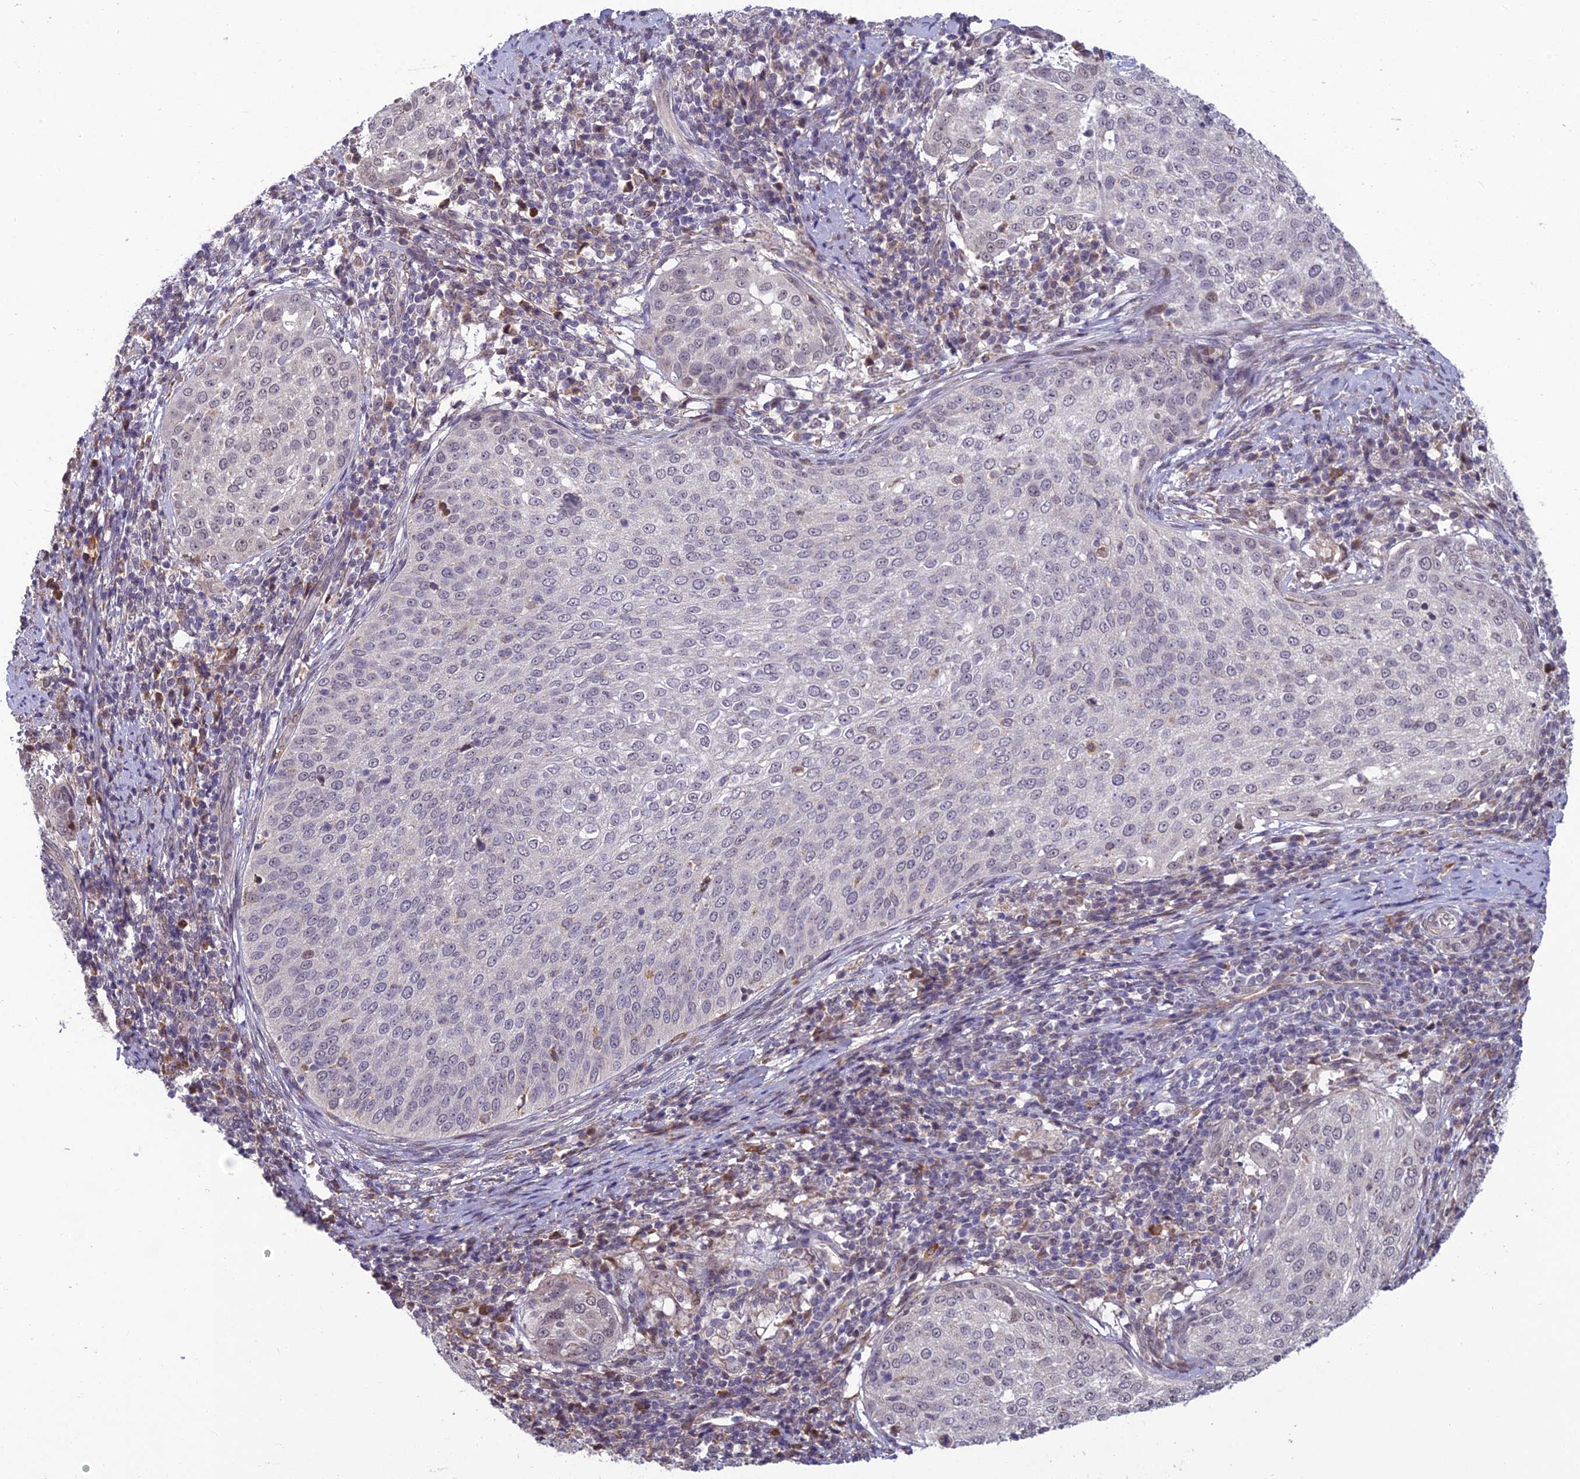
{"staining": {"intensity": "weak", "quantity": "<25%", "location": "nuclear"}, "tissue": "cervical cancer", "cell_type": "Tumor cells", "image_type": "cancer", "snomed": [{"axis": "morphology", "description": "Squamous cell carcinoma, NOS"}, {"axis": "topography", "description": "Cervix"}], "caption": "High magnification brightfield microscopy of squamous cell carcinoma (cervical) stained with DAB (3,3'-diaminobenzidine) (brown) and counterstained with hematoxylin (blue): tumor cells show no significant staining.", "gene": "FBRS", "patient": {"sex": "female", "age": 57}}